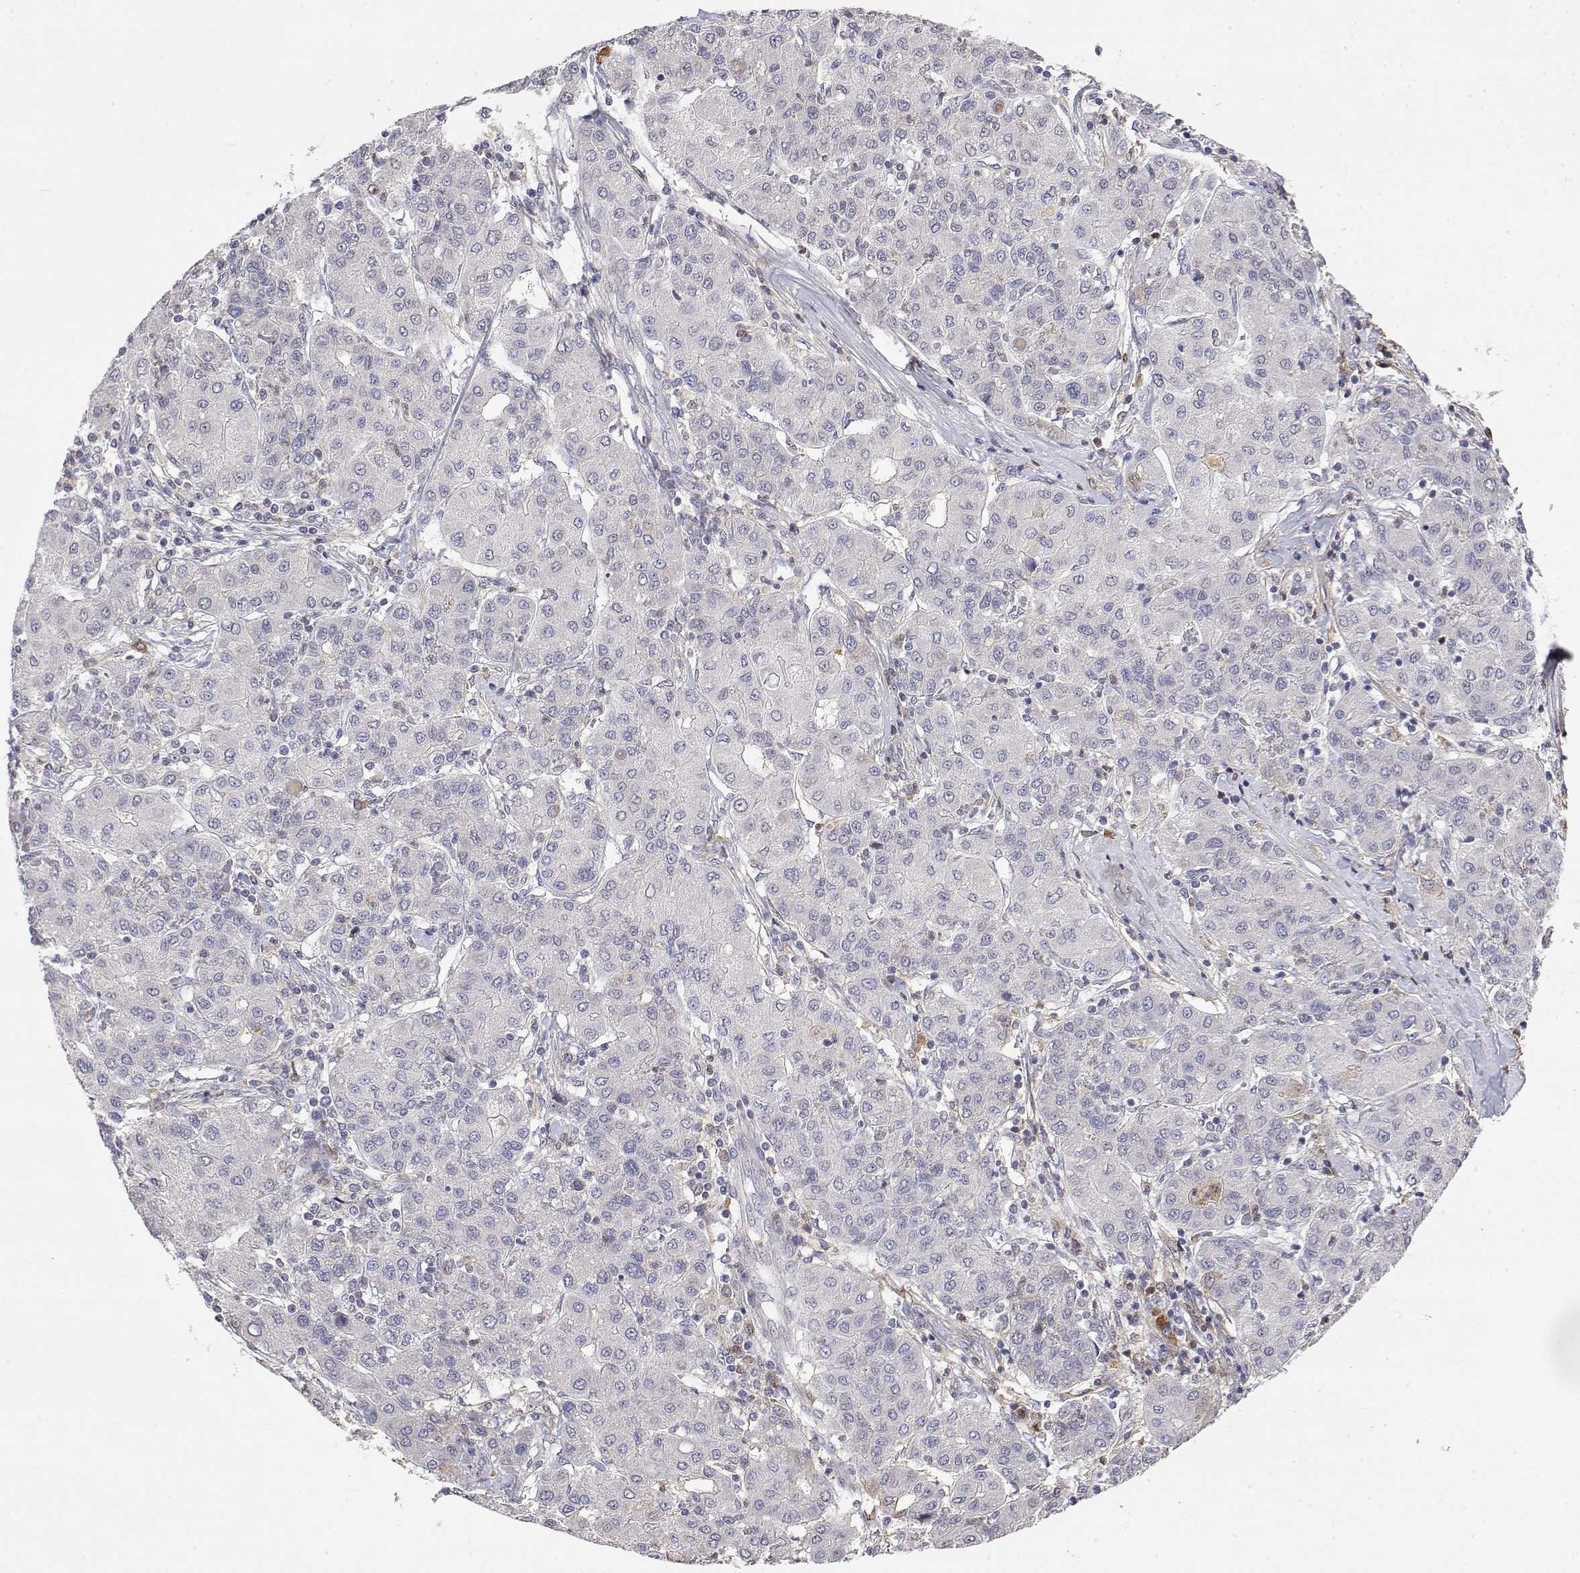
{"staining": {"intensity": "negative", "quantity": "none", "location": "none"}, "tissue": "liver cancer", "cell_type": "Tumor cells", "image_type": "cancer", "snomed": [{"axis": "morphology", "description": "Carcinoma, Hepatocellular, NOS"}, {"axis": "topography", "description": "Liver"}], "caption": "DAB (3,3'-diaminobenzidine) immunohistochemical staining of hepatocellular carcinoma (liver) shows no significant staining in tumor cells. (Brightfield microscopy of DAB (3,3'-diaminobenzidine) immunohistochemistry (IHC) at high magnification).", "gene": "IGFBP4", "patient": {"sex": "male", "age": 65}}